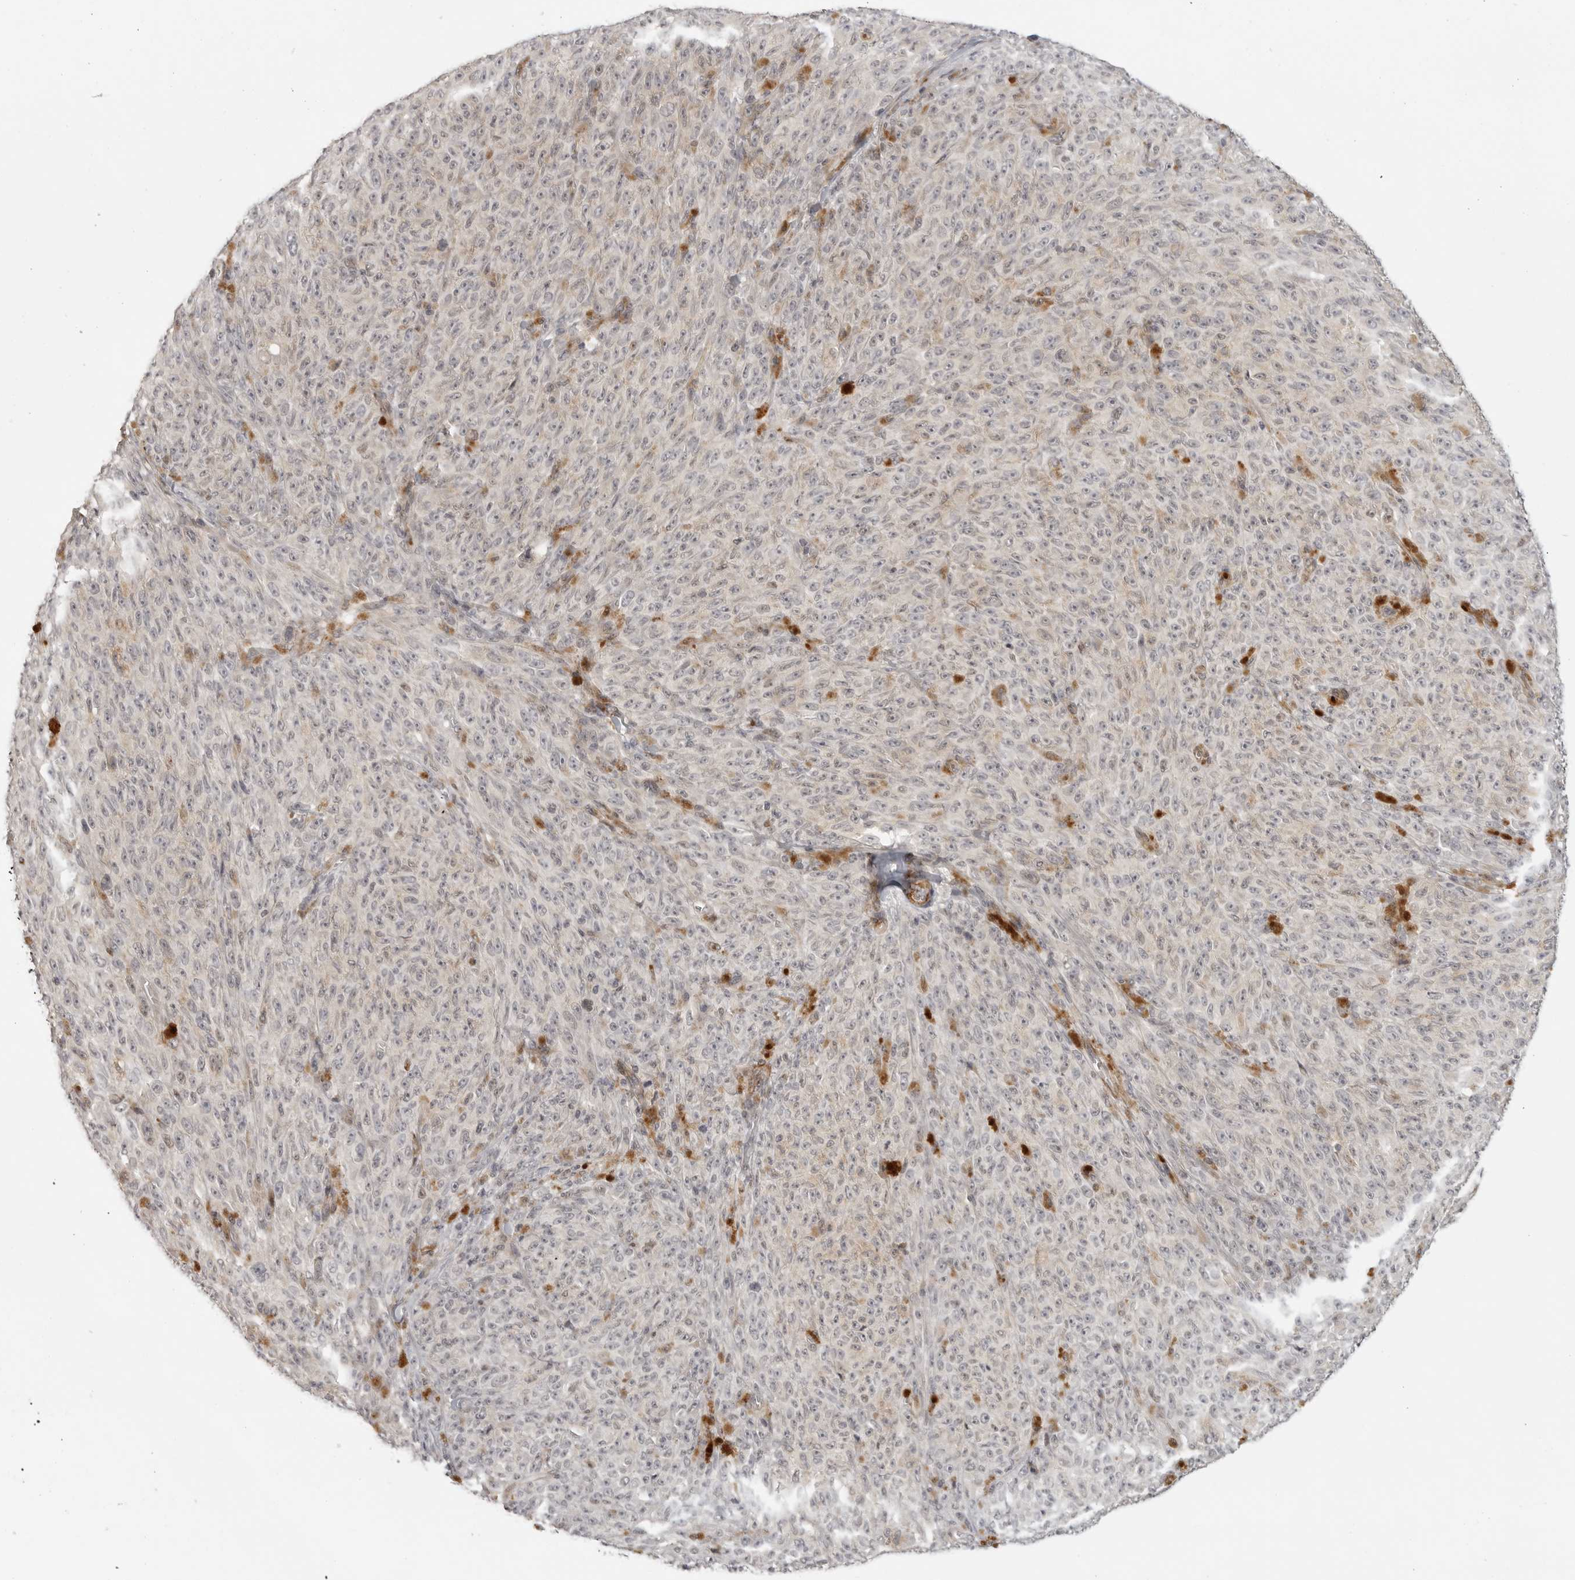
{"staining": {"intensity": "negative", "quantity": "none", "location": "none"}, "tissue": "melanoma", "cell_type": "Tumor cells", "image_type": "cancer", "snomed": [{"axis": "morphology", "description": "Malignant melanoma, NOS"}, {"axis": "topography", "description": "Skin"}], "caption": "This is an immunohistochemistry photomicrograph of malignant melanoma. There is no expression in tumor cells.", "gene": "TUT4", "patient": {"sex": "female", "age": 82}}